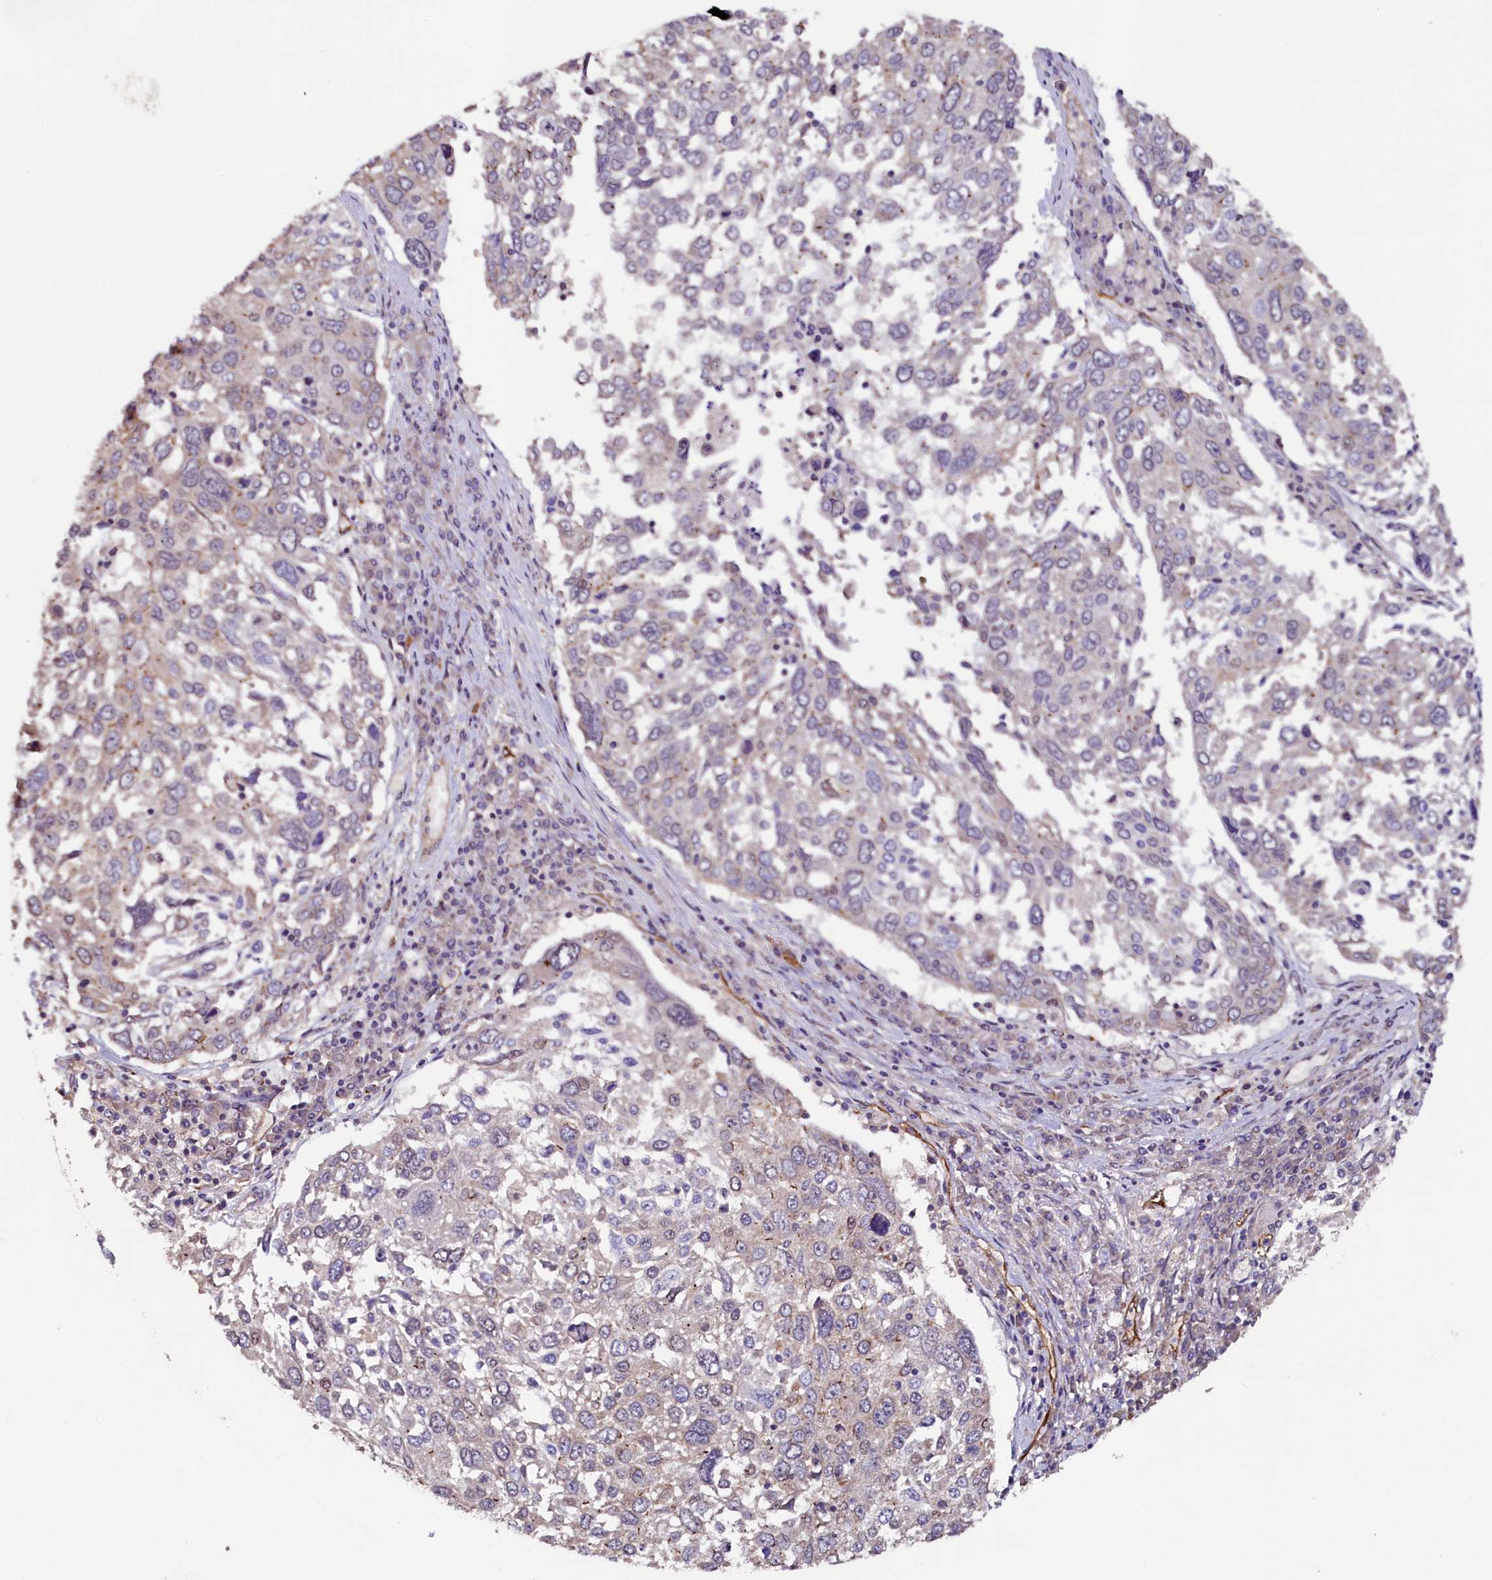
{"staining": {"intensity": "weak", "quantity": "<25%", "location": "cytoplasmic/membranous"}, "tissue": "lung cancer", "cell_type": "Tumor cells", "image_type": "cancer", "snomed": [{"axis": "morphology", "description": "Squamous cell carcinoma, NOS"}, {"axis": "topography", "description": "Lung"}], "caption": "IHC photomicrograph of neoplastic tissue: lung cancer stained with DAB (3,3'-diaminobenzidine) displays no significant protein positivity in tumor cells.", "gene": "PALM", "patient": {"sex": "male", "age": 65}}